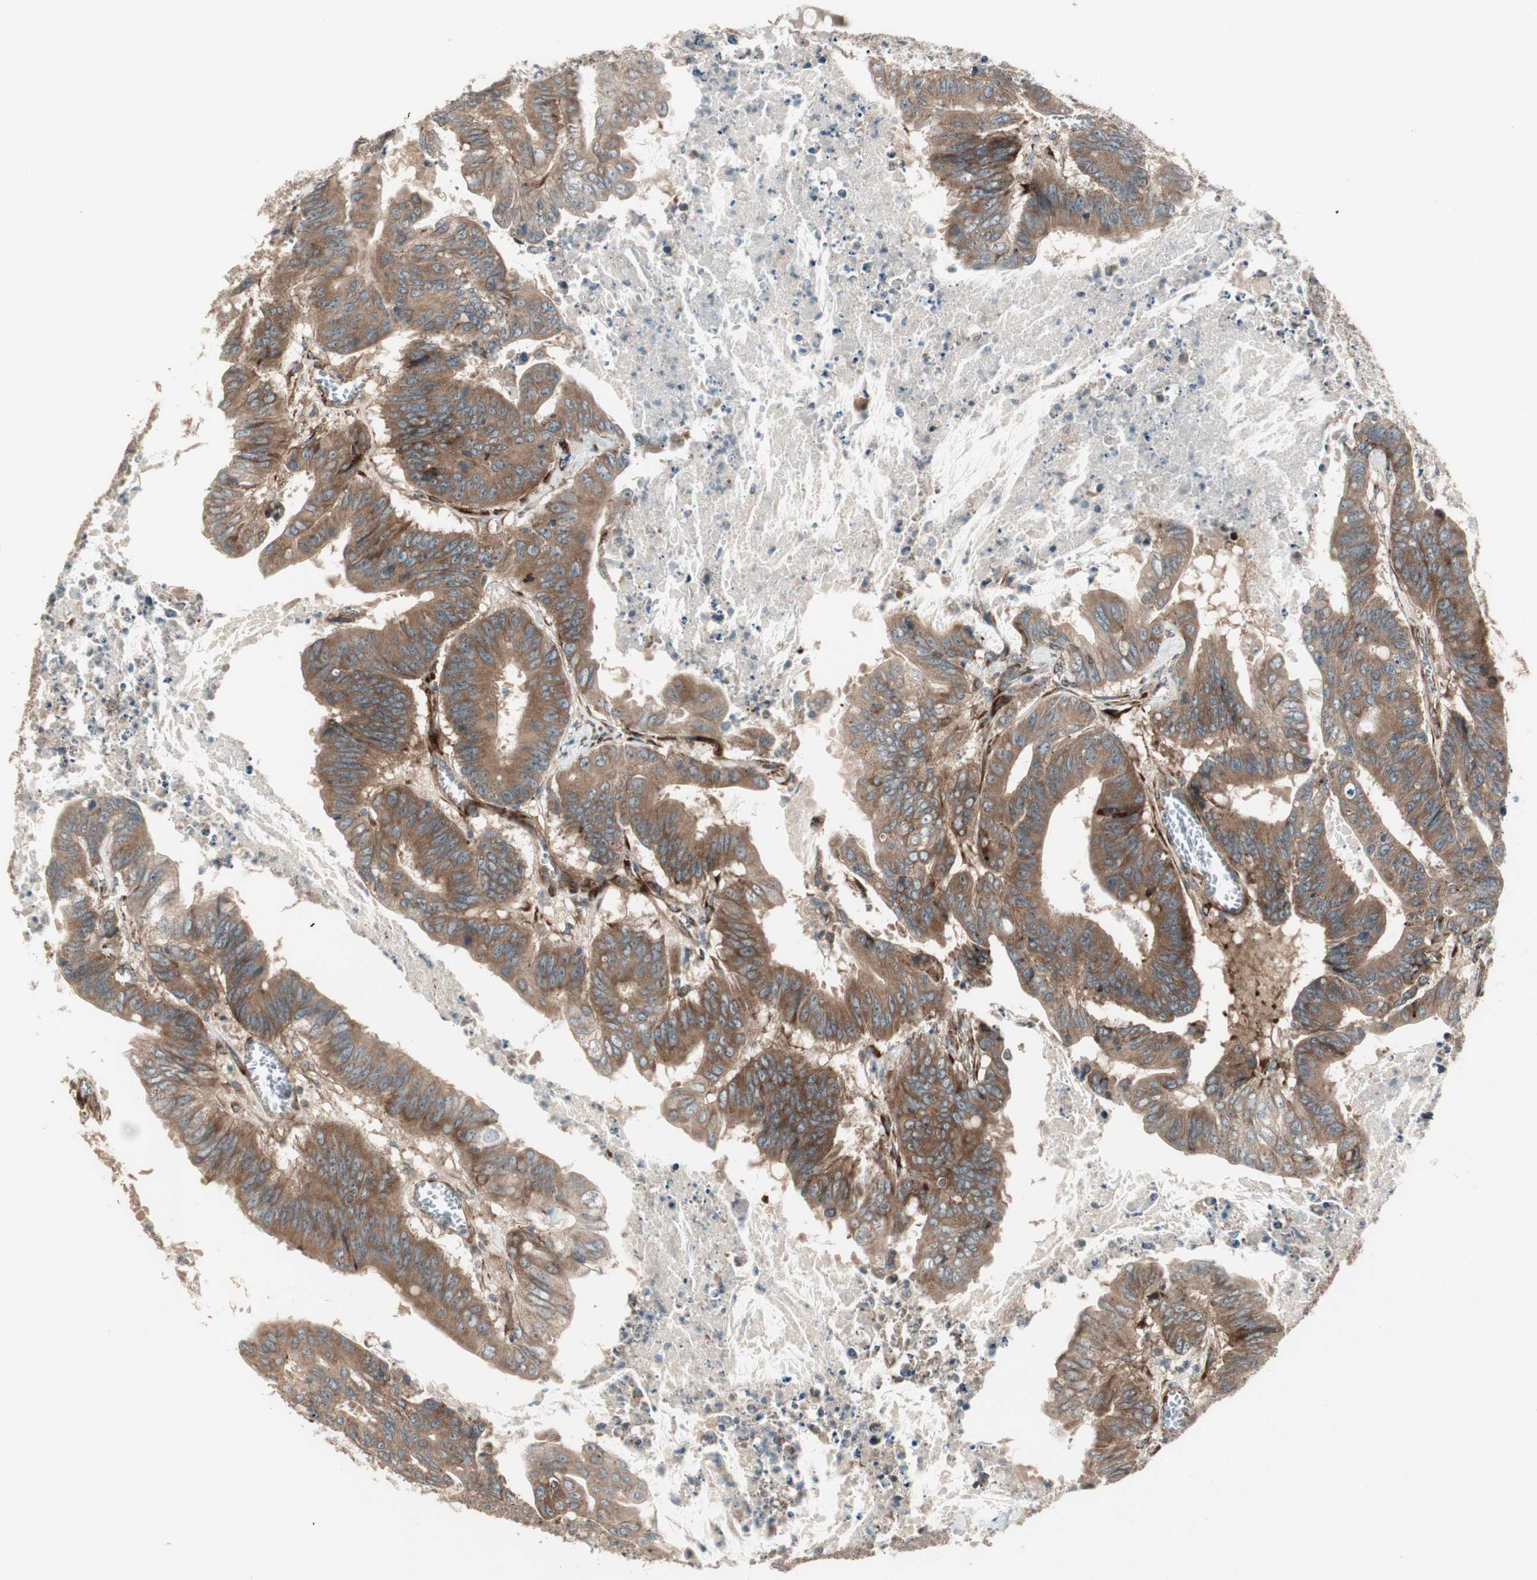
{"staining": {"intensity": "strong", "quantity": ">75%", "location": "cytoplasmic/membranous"}, "tissue": "colorectal cancer", "cell_type": "Tumor cells", "image_type": "cancer", "snomed": [{"axis": "morphology", "description": "Adenocarcinoma, NOS"}, {"axis": "topography", "description": "Colon"}], "caption": "Colorectal cancer stained for a protein exhibits strong cytoplasmic/membranous positivity in tumor cells.", "gene": "PPP2R5E", "patient": {"sex": "male", "age": 45}}